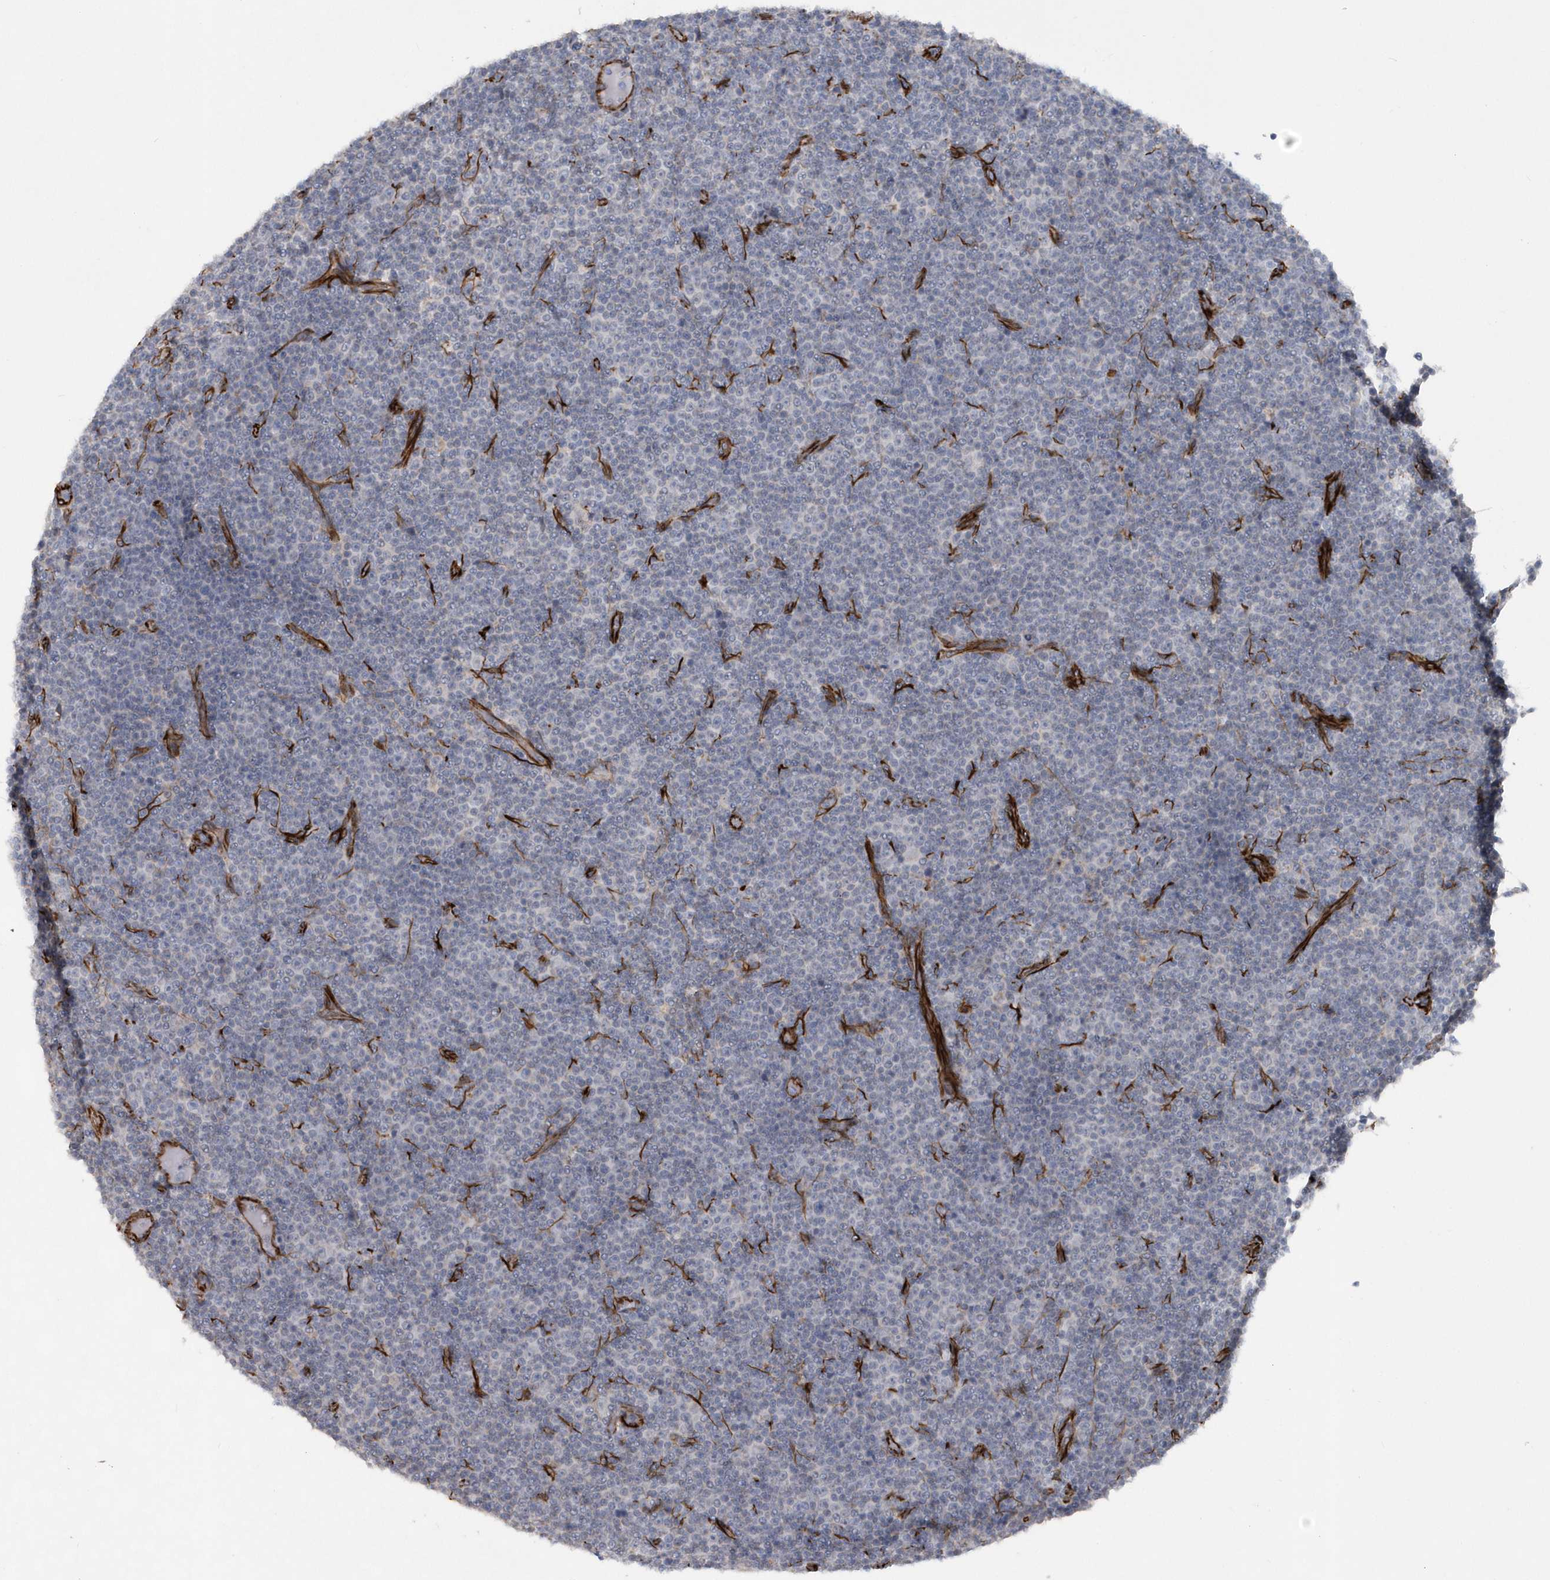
{"staining": {"intensity": "negative", "quantity": "none", "location": "none"}, "tissue": "lymphoma", "cell_type": "Tumor cells", "image_type": "cancer", "snomed": [{"axis": "morphology", "description": "Malignant lymphoma, non-Hodgkin's type, Low grade"}, {"axis": "topography", "description": "Lymph node"}], "caption": "Tumor cells are negative for brown protein staining in lymphoma. (DAB (3,3'-diaminobenzidine) immunohistochemistry with hematoxylin counter stain).", "gene": "RAB17", "patient": {"sex": "female", "age": 67}}